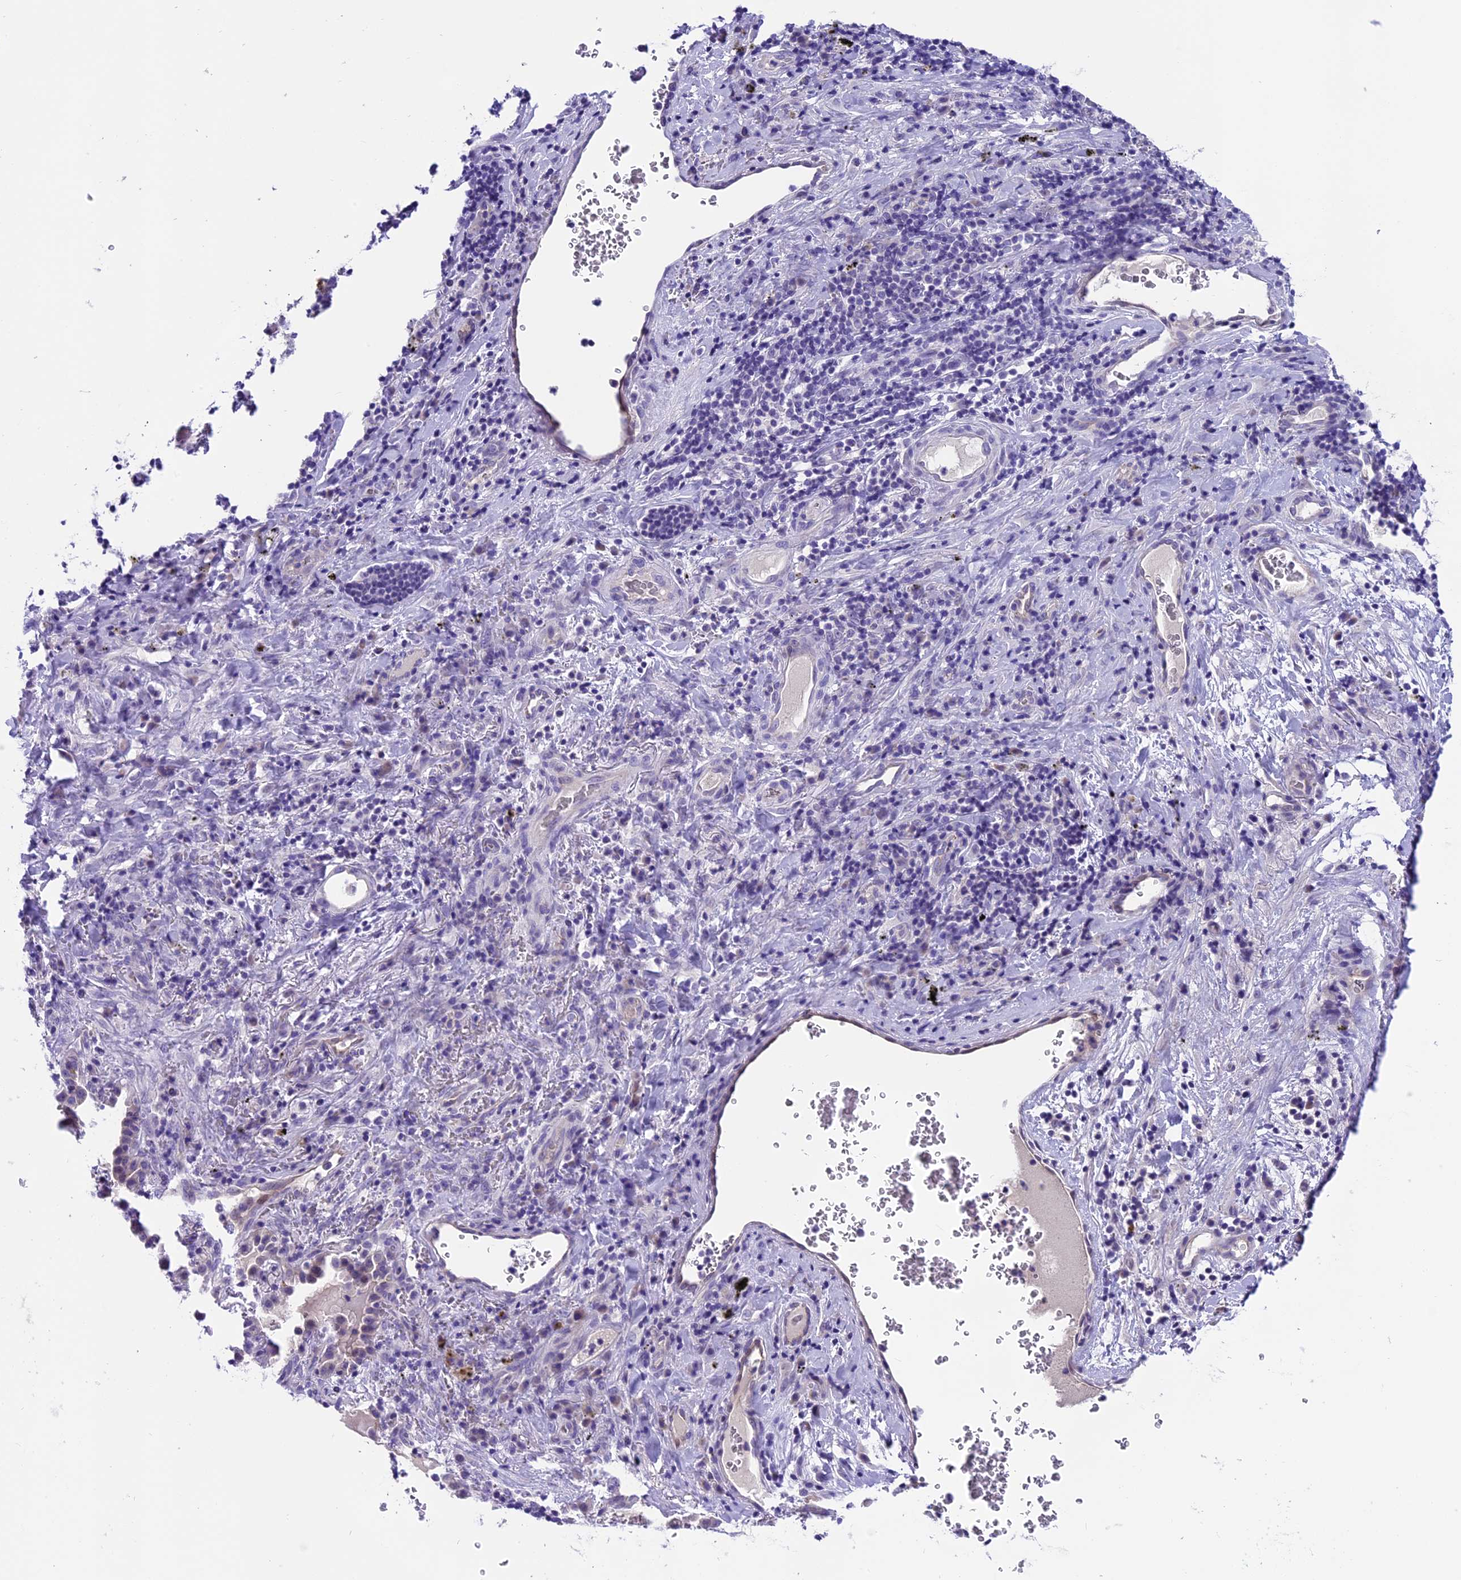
{"staining": {"intensity": "negative", "quantity": "none", "location": "none"}, "tissue": "lung cancer", "cell_type": "Tumor cells", "image_type": "cancer", "snomed": [{"axis": "morphology", "description": "Squamous cell carcinoma, NOS"}, {"axis": "topography", "description": "Lung"}], "caption": "There is no significant positivity in tumor cells of squamous cell carcinoma (lung).", "gene": "PRR15", "patient": {"sex": "female", "age": 63}}